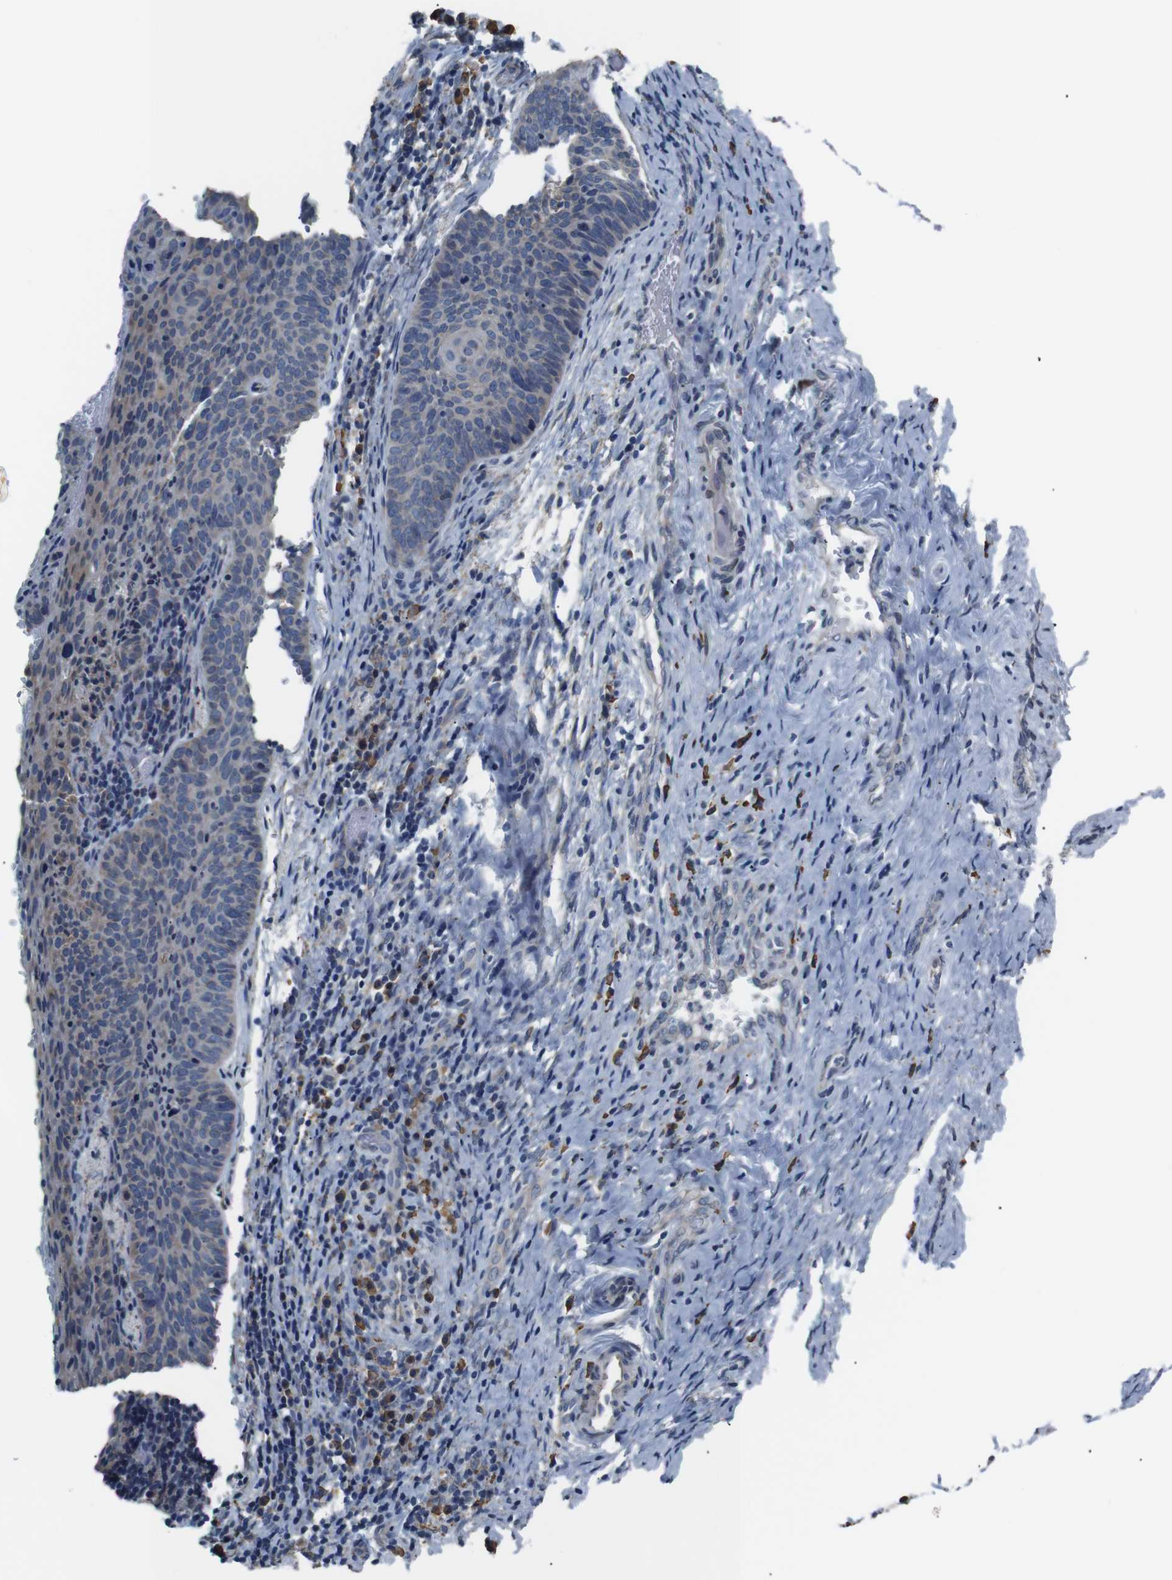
{"staining": {"intensity": "weak", "quantity": ">75%", "location": "cytoplasmic/membranous"}, "tissue": "cervical cancer", "cell_type": "Tumor cells", "image_type": "cancer", "snomed": [{"axis": "morphology", "description": "Squamous cell carcinoma, NOS"}, {"axis": "topography", "description": "Cervix"}], "caption": "There is low levels of weak cytoplasmic/membranous expression in tumor cells of cervical cancer (squamous cell carcinoma), as demonstrated by immunohistochemical staining (brown color).", "gene": "SIGMAR1", "patient": {"sex": "female", "age": 33}}